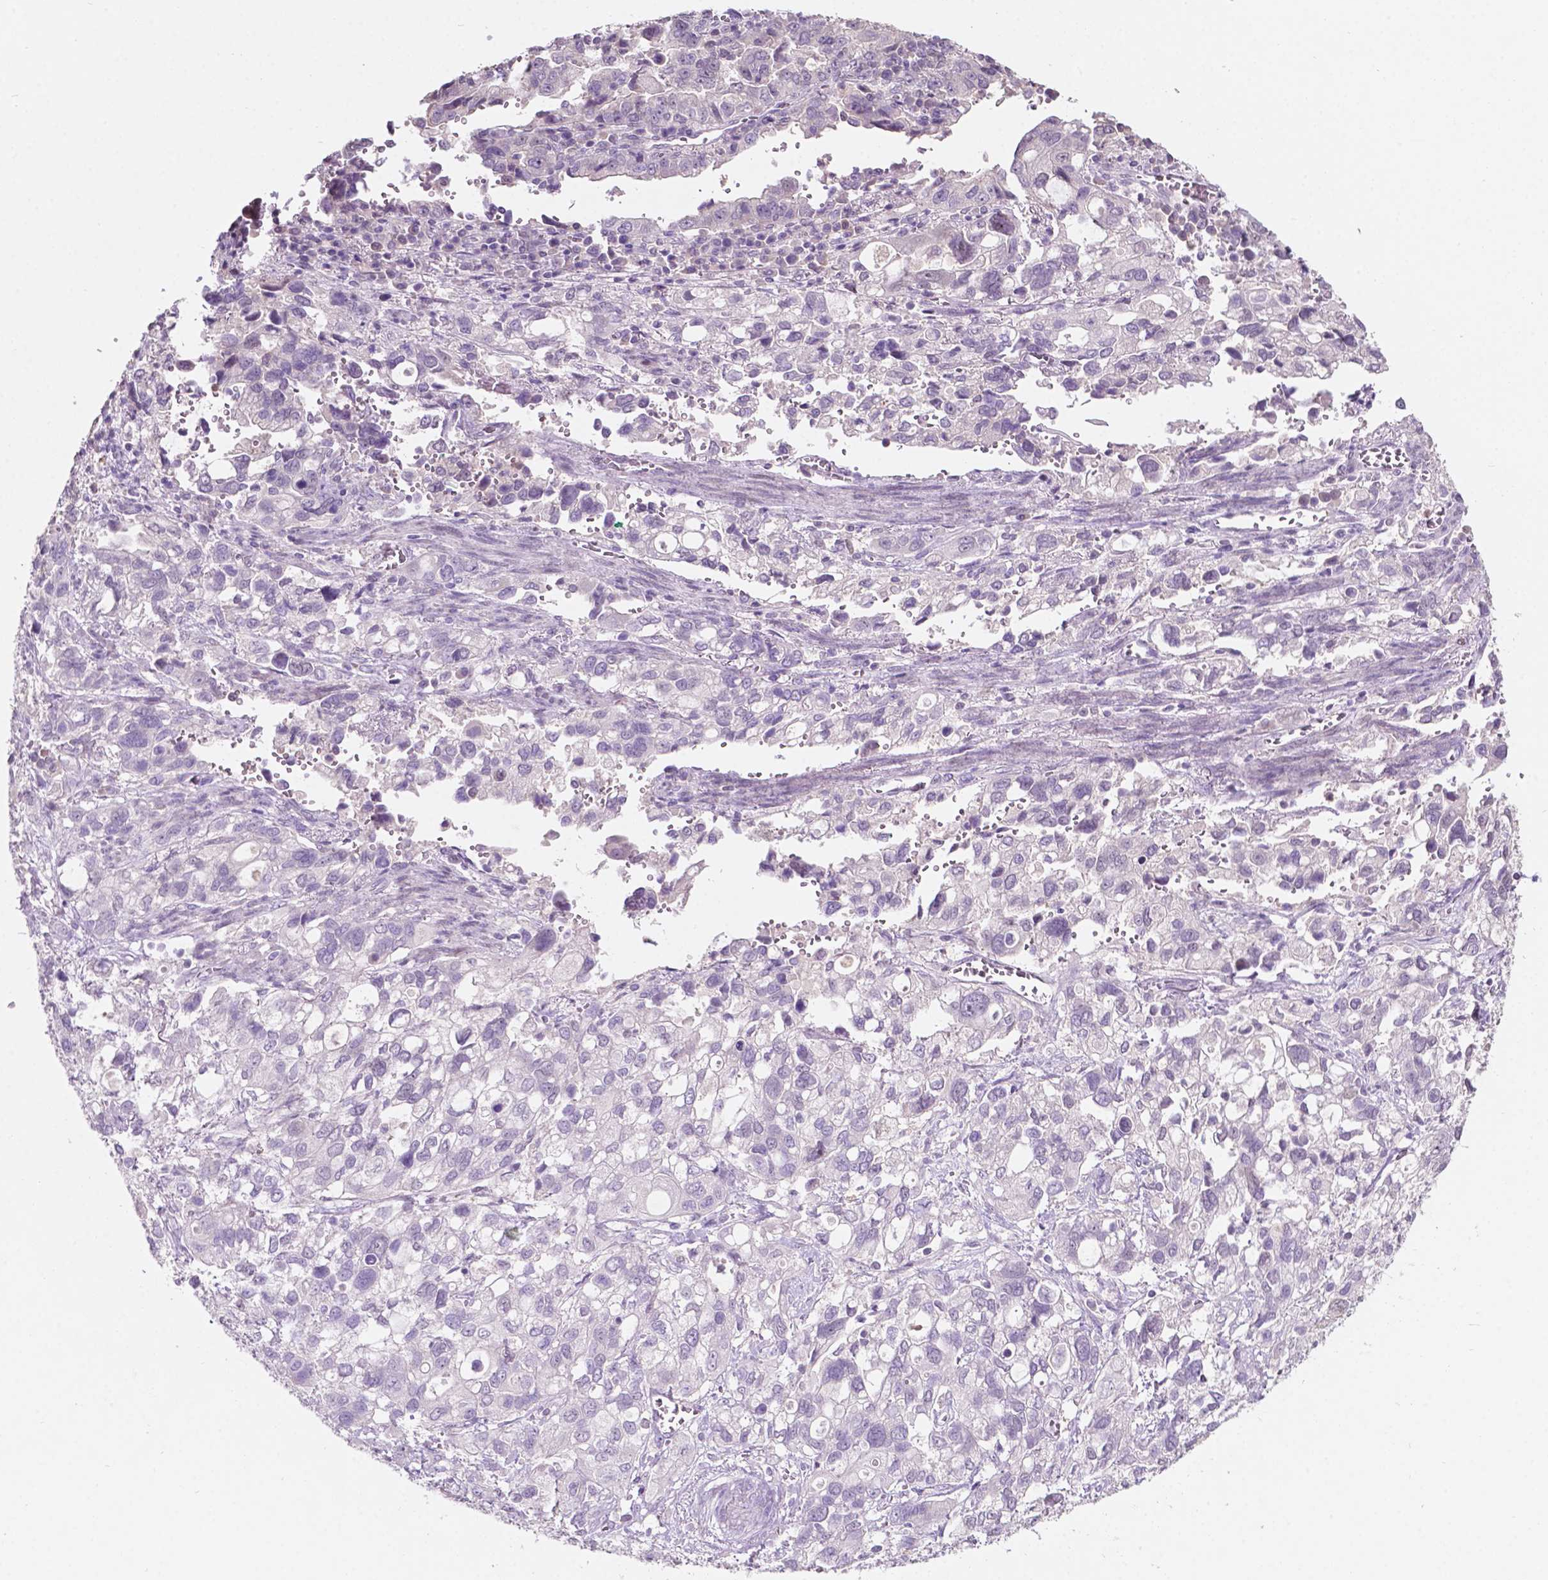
{"staining": {"intensity": "negative", "quantity": "none", "location": "none"}, "tissue": "stomach cancer", "cell_type": "Tumor cells", "image_type": "cancer", "snomed": [{"axis": "morphology", "description": "Adenocarcinoma, NOS"}, {"axis": "topography", "description": "Stomach, upper"}], "caption": "A photomicrograph of stomach cancer stained for a protein exhibits no brown staining in tumor cells.", "gene": "TM6SF2", "patient": {"sex": "female", "age": 81}}